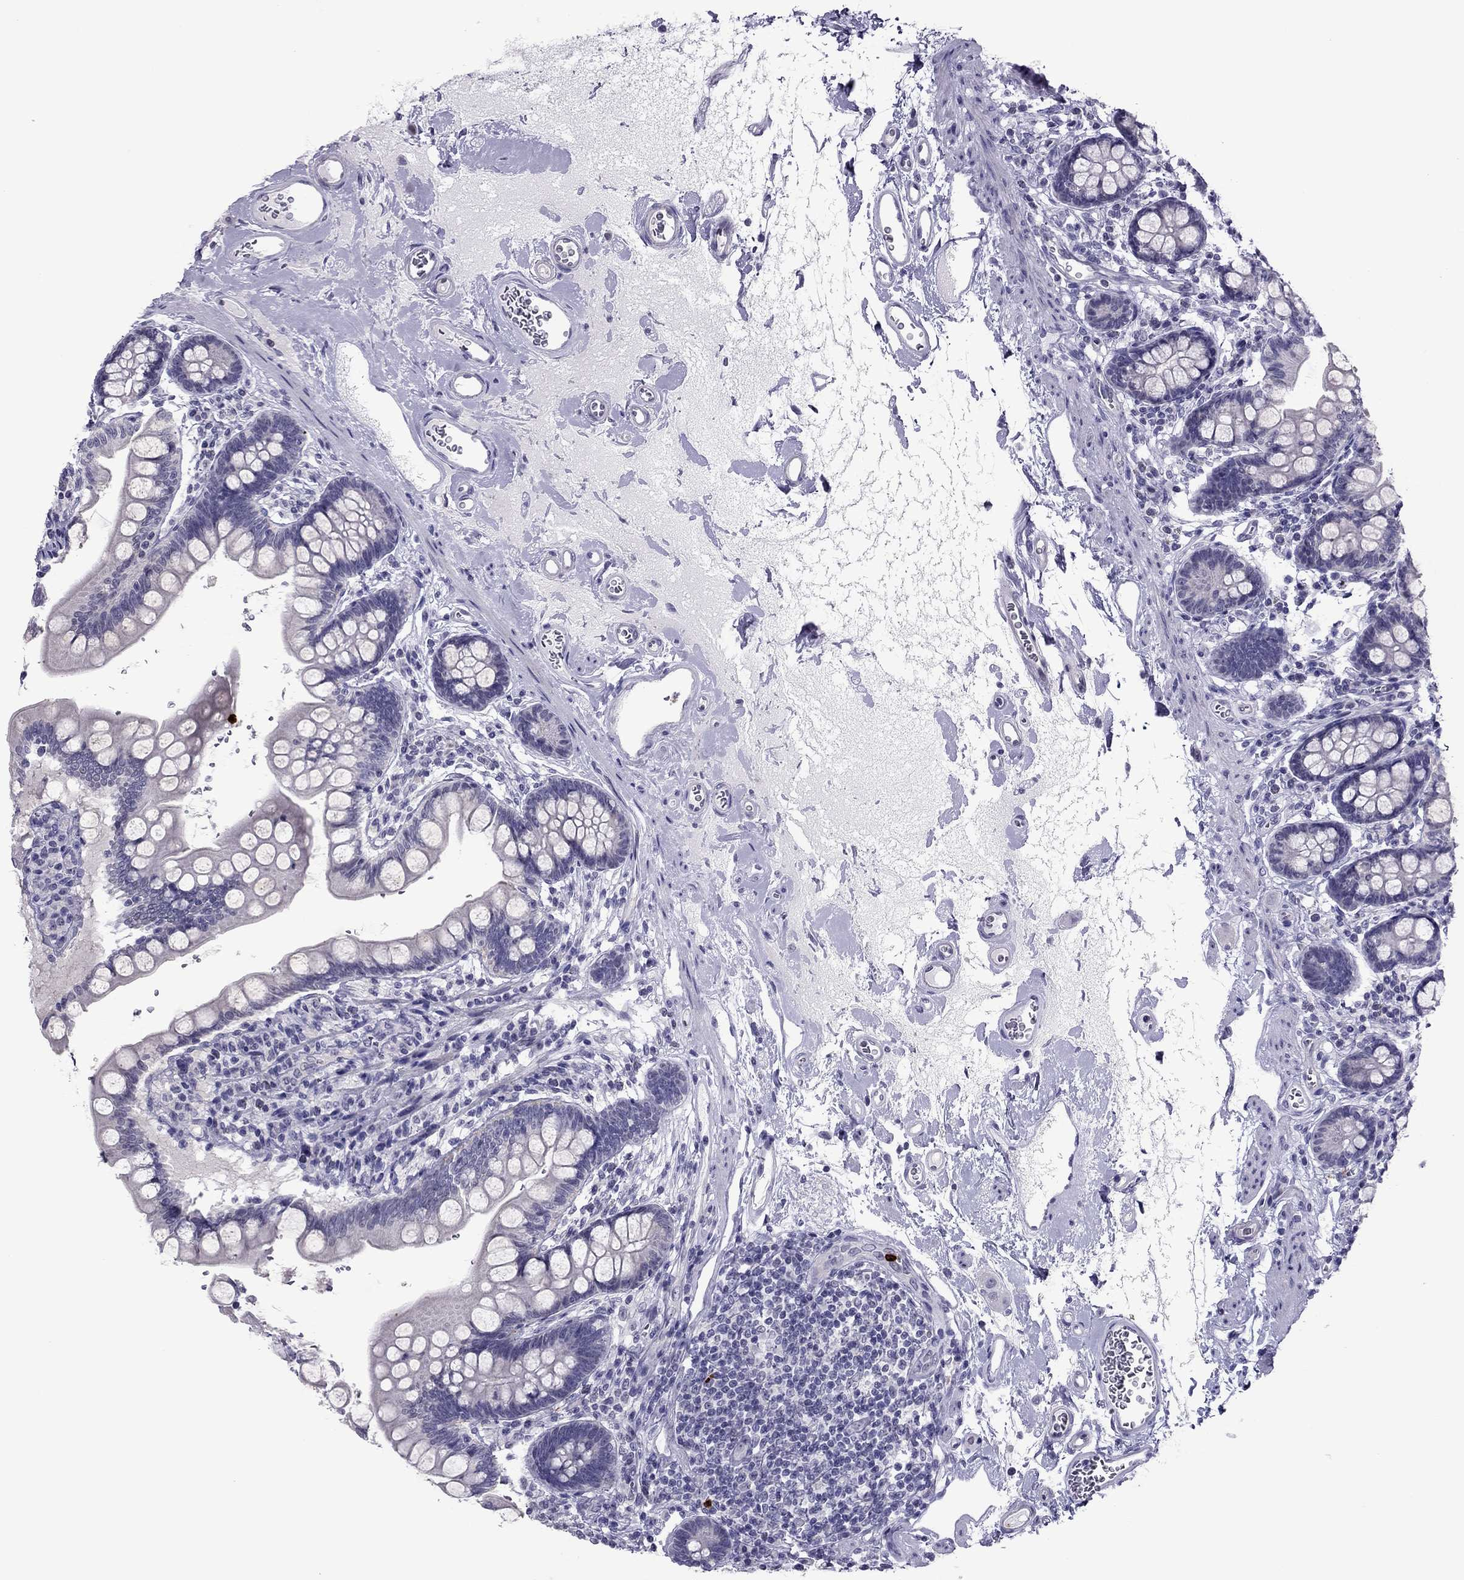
{"staining": {"intensity": "negative", "quantity": "none", "location": "none"}, "tissue": "small intestine", "cell_type": "Glandular cells", "image_type": "normal", "snomed": [{"axis": "morphology", "description": "Normal tissue, NOS"}, {"axis": "topography", "description": "Small intestine"}], "caption": "Immunohistochemical staining of normal small intestine exhibits no significant expression in glandular cells.", "gene": "CCL27", "patient": {"sex": "female", "age": 56}}